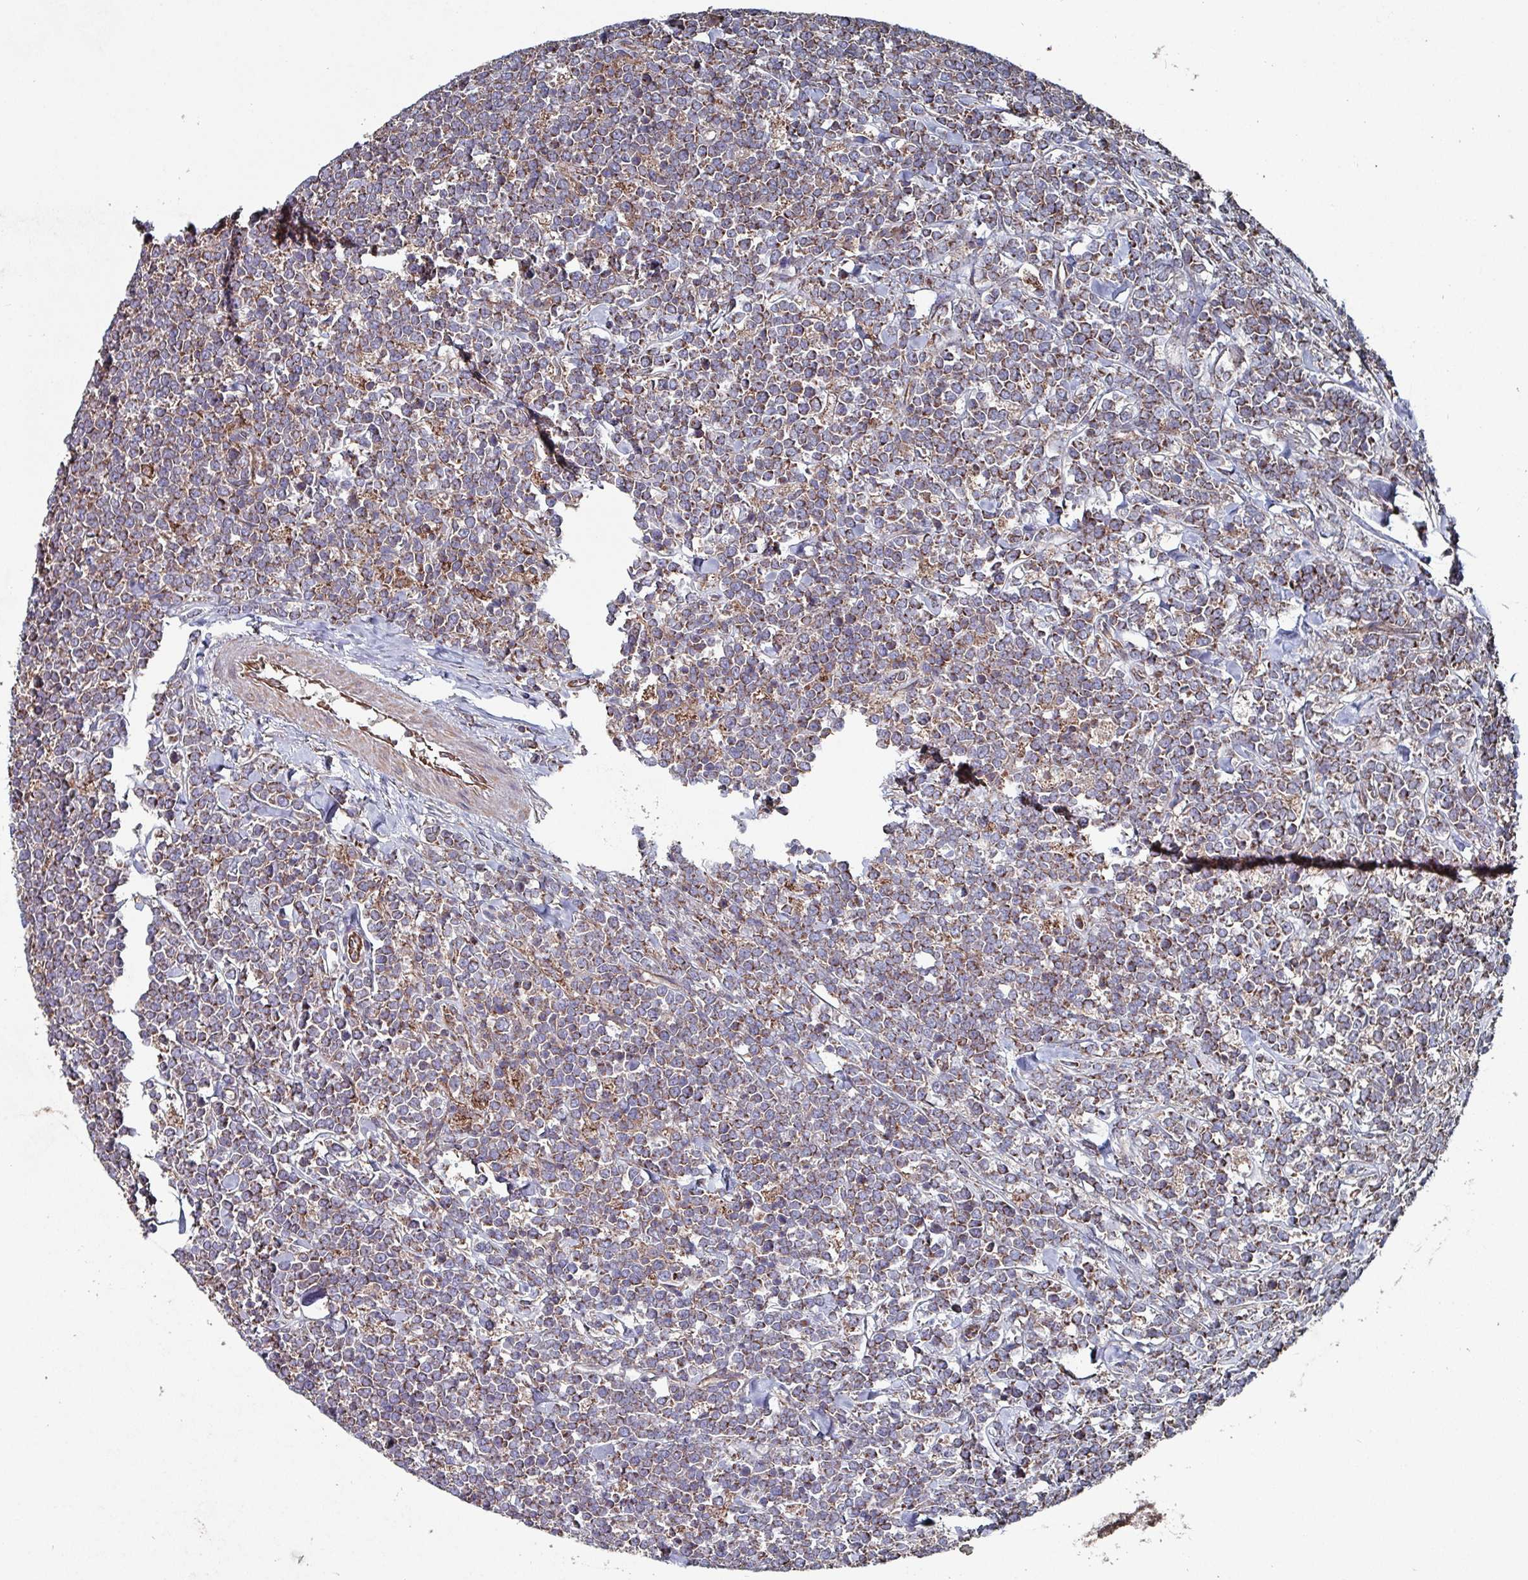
{"staining": {"intensity": "weak", "quantity": ">75%", "location": "cytoplasmic/membranous"}, "tissue": "lymphoma", "cell_type": "Tumor cells", "image_type": "cancer", "snomed": [{"axis": "morphology", "description": "Malignant lymphoma, non-Hodgkin's type, High grade"}, {"axis": "topography", "description": "Small intestine"}, {"axis": "topography", "description": "Colon"}], "caption": "High-power microscopy captured an immunohistochemistry (IHC) histopathology image of lymphoma, revealing weak cytoplasmic/membranous positivity in approximately >75% of tumor cells.", "gene": "ANO10", "patient": {"sex": "male", "age": 8}}